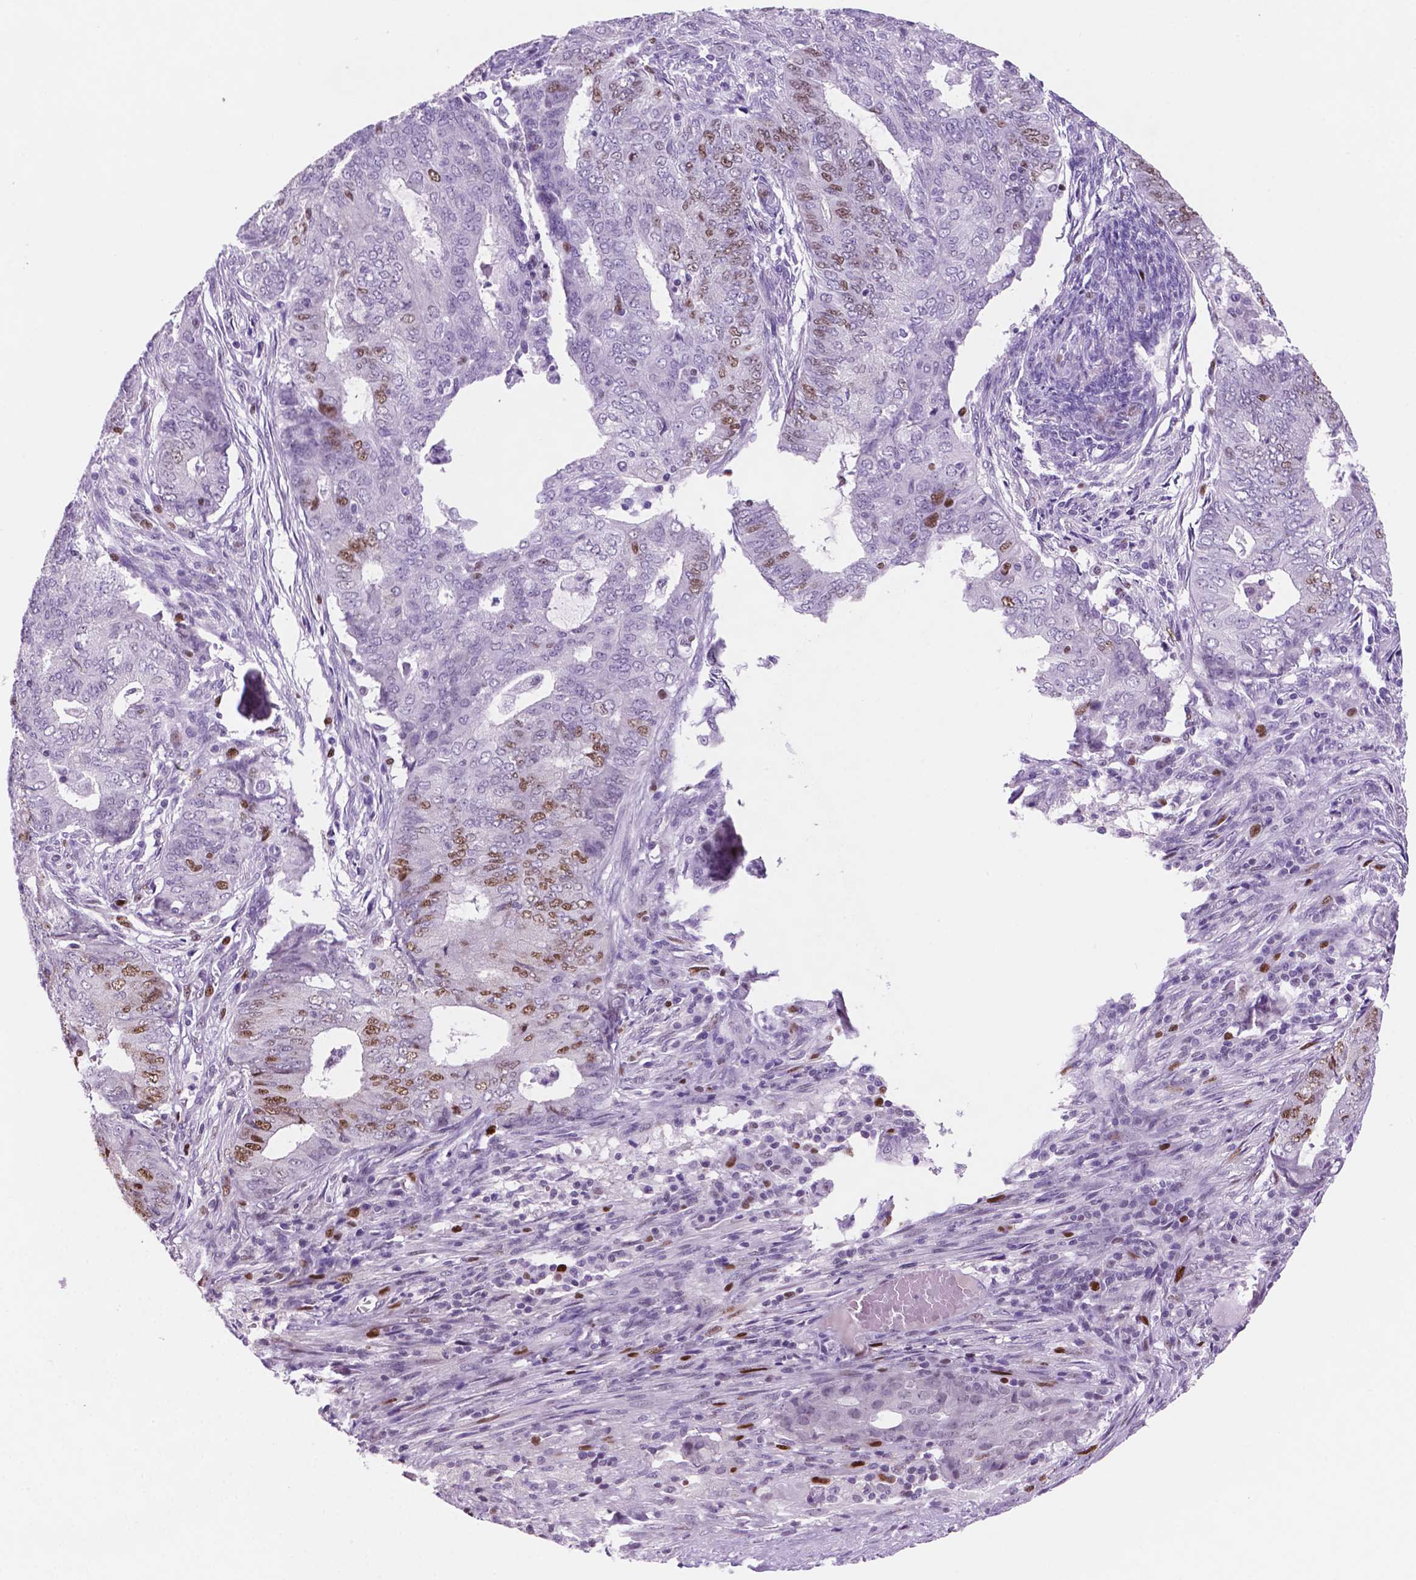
{"staining": {"intensity": "moderate", "quantity": "<25%", "location": "nuclear"}, "tissue": "endometrial cancer", "cell_type": "Tumor cells", "image_type": "cancer", "snomed": [{"axis": "morphology", "description": "Adenocarcinoma, NOS"}, {"axis": "topography", "description": "Endometrium"}], "caption": "IHC photomicrograph of human adenocarcinoma (endometrial) stained for a protein (brown), which reveals low levels of moderate nuclear positivity in about <25% of tumor cells.", "gene": "NCAPH2", "patient": {"sex": "female", "age": 62}}